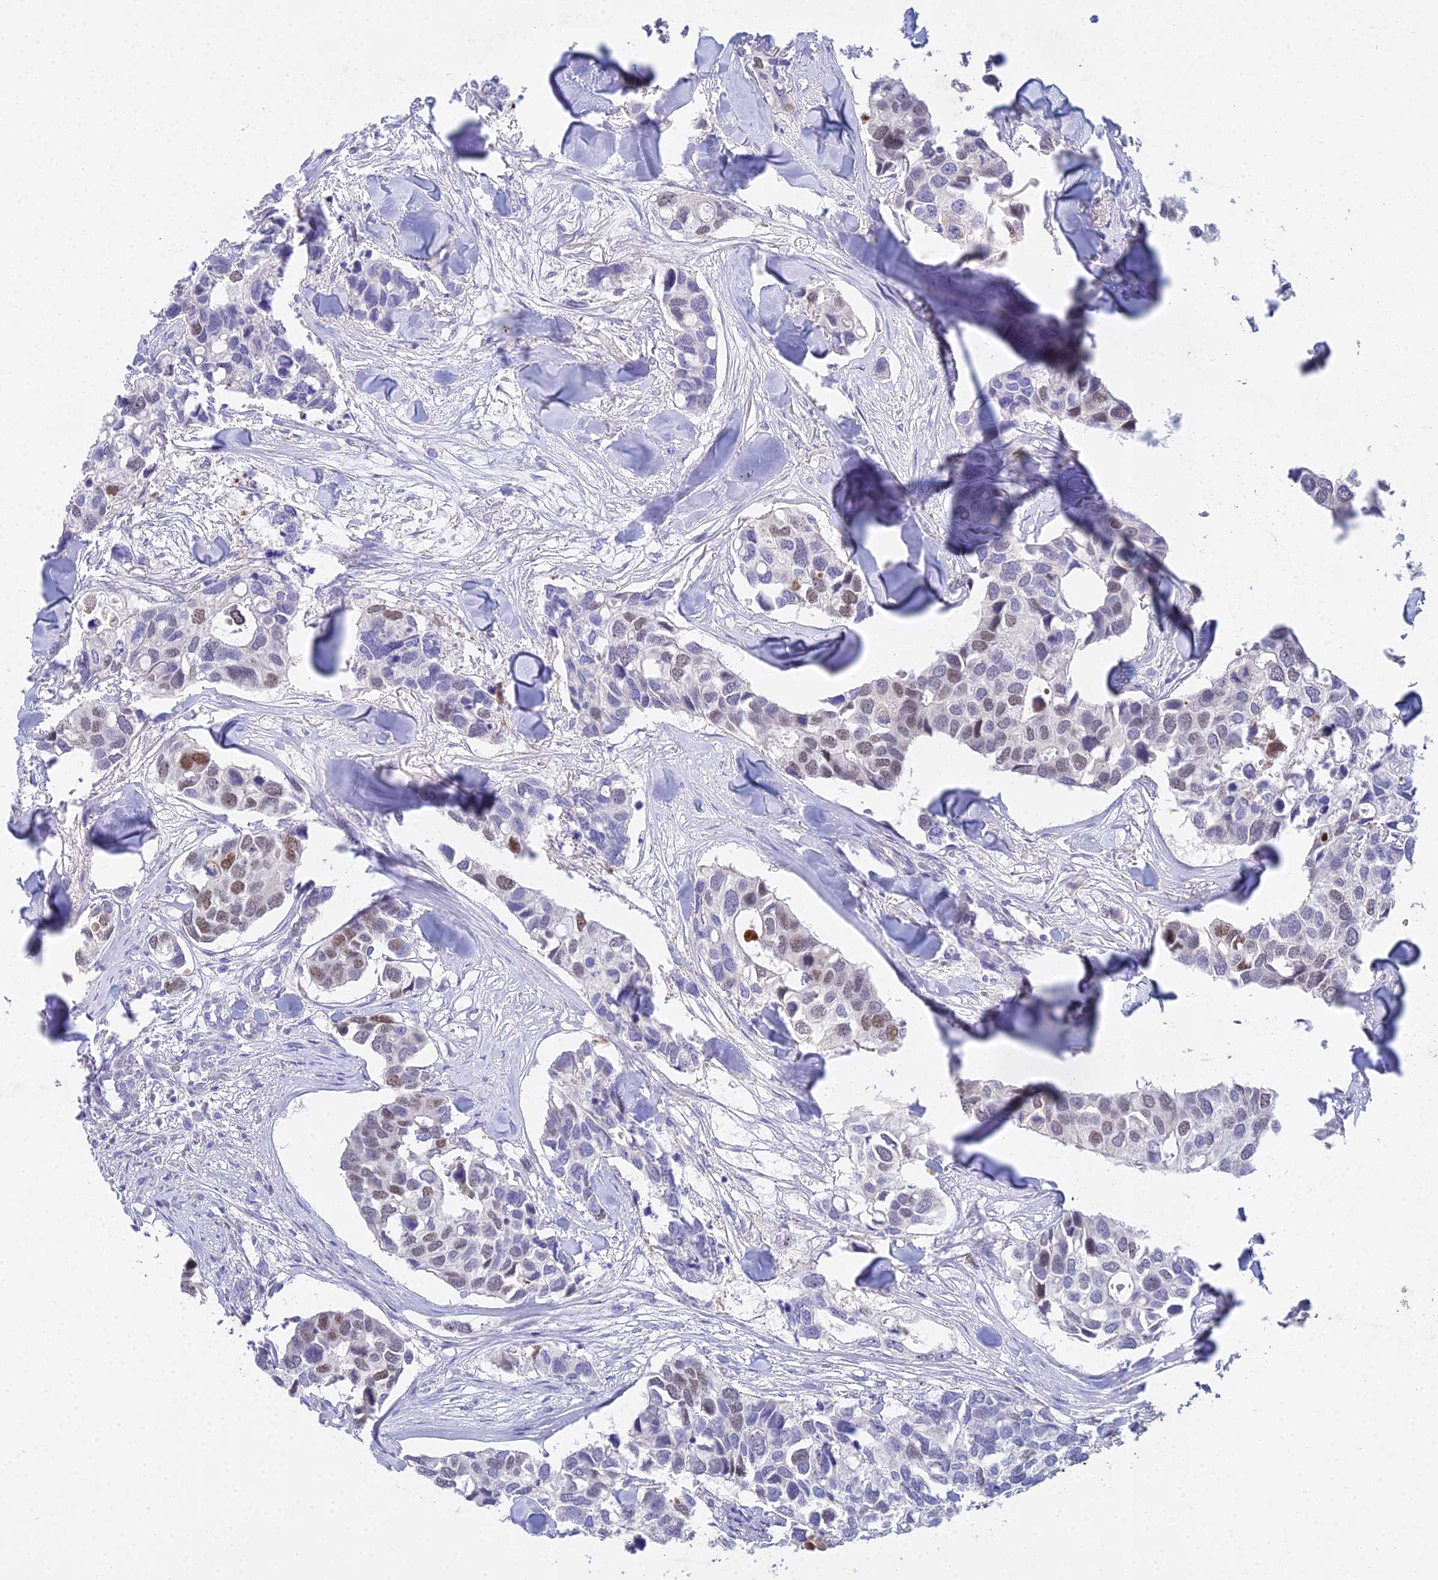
{"staining": {"intensity": "weak", "quantity": "25%-75%", "location": "nuclear"}, "tissue": "breast cancer", "cell_type": "Tumor cells", "image_type": "cancer", "snomed": [{"axis": "morphology", "description": "Duct carcinoma"}, {"axis": "topography", "description": "Breast"}], "caption": "IHC micrograph of neoplastic tissue: human breast intraductal carcinoma stained using immunohistochemistry reveals low levels of weak protein expression localized specifically in the nuclear of tumor cells, appearing as a nuclear brown color.", "gene": "MCM2", "patient": {"sex": "female", "age": 83}}